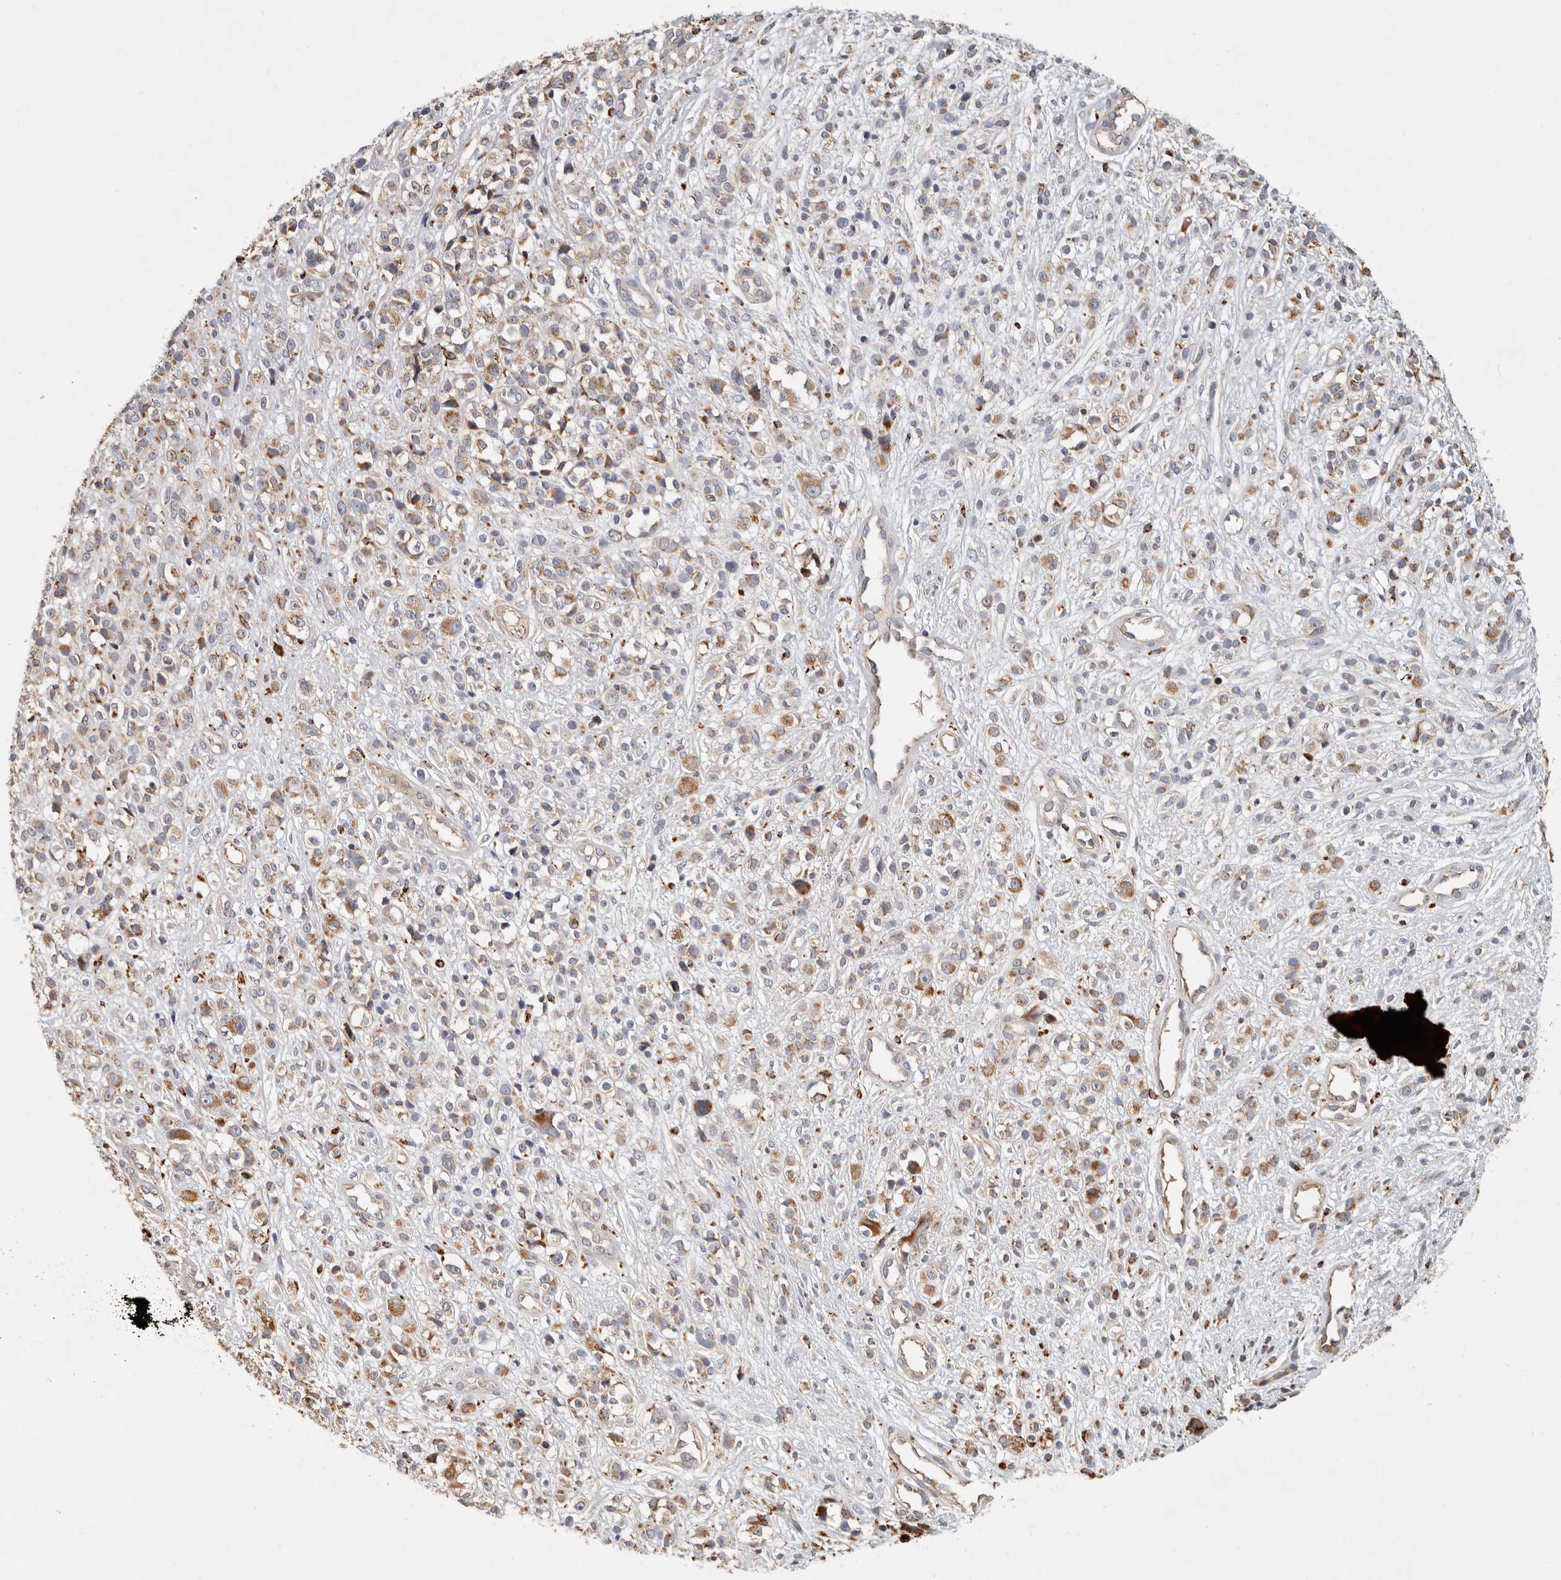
{"staining": {"intensity": "moderate", "quantity": ">75%", "location": "cytoplasmic/membranous"}, "tissue": "melanoma", "cell_type": "Tumor cells", "image_type": "cancer", "snomed": [{"axis": "morphology", "description": "Malignant melanoma, NOS"}, {"axis": "topography", "description": "Skin"}], "caption": "IHC of malignant melanoma reveals medium levels of moderate cytoplasmic/membranous expression in approximately >75% of tumor cells.", "gene": "ARHGEF10L", "patient": {"sex": "female", "age": 55}}